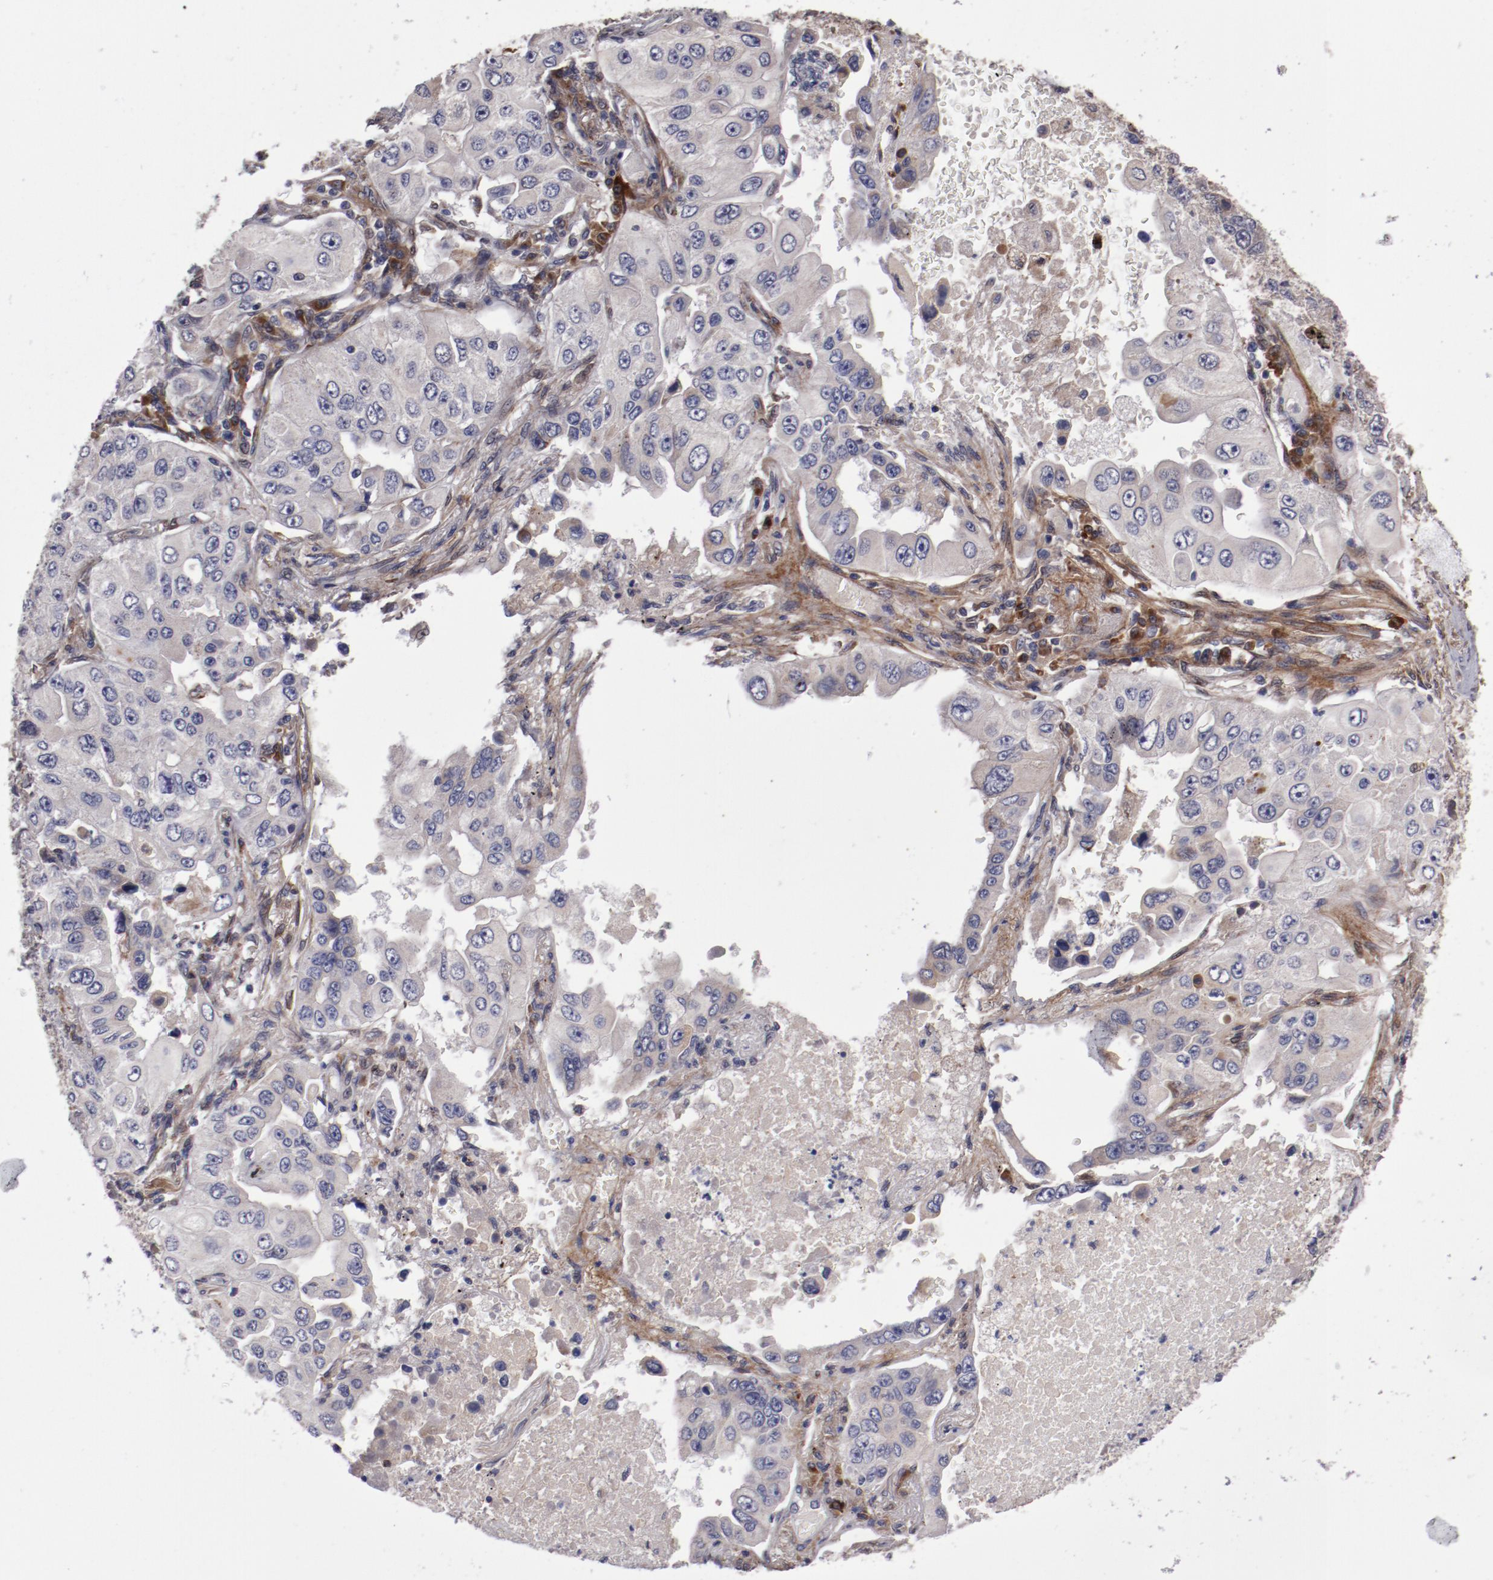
{"staining": {"intensity": "moderate", "quantity": ">75%", "location": "cytoplasmic/membranous"}, "tissue": "lung cancer", "cell_type": "Tumor cells", "image_type": "cancer", "snomed": [{"axis": "morphology", "description": "Adenocarcinoma, NOS"}, {"axis": "topography", "description": "Lung"}], "caption": "Protein expression analysis of human adenocarcinoma (lung) reveals moderate cytoplasmic/membranous positivity in about >75% of tumor cells. (DAB (3,3'-diaminobenzidine) IHC, brown staining for protein, blue staining for nuclei).", "gene": "IL12A", "patient": {"sex": "male", "age": 84}}